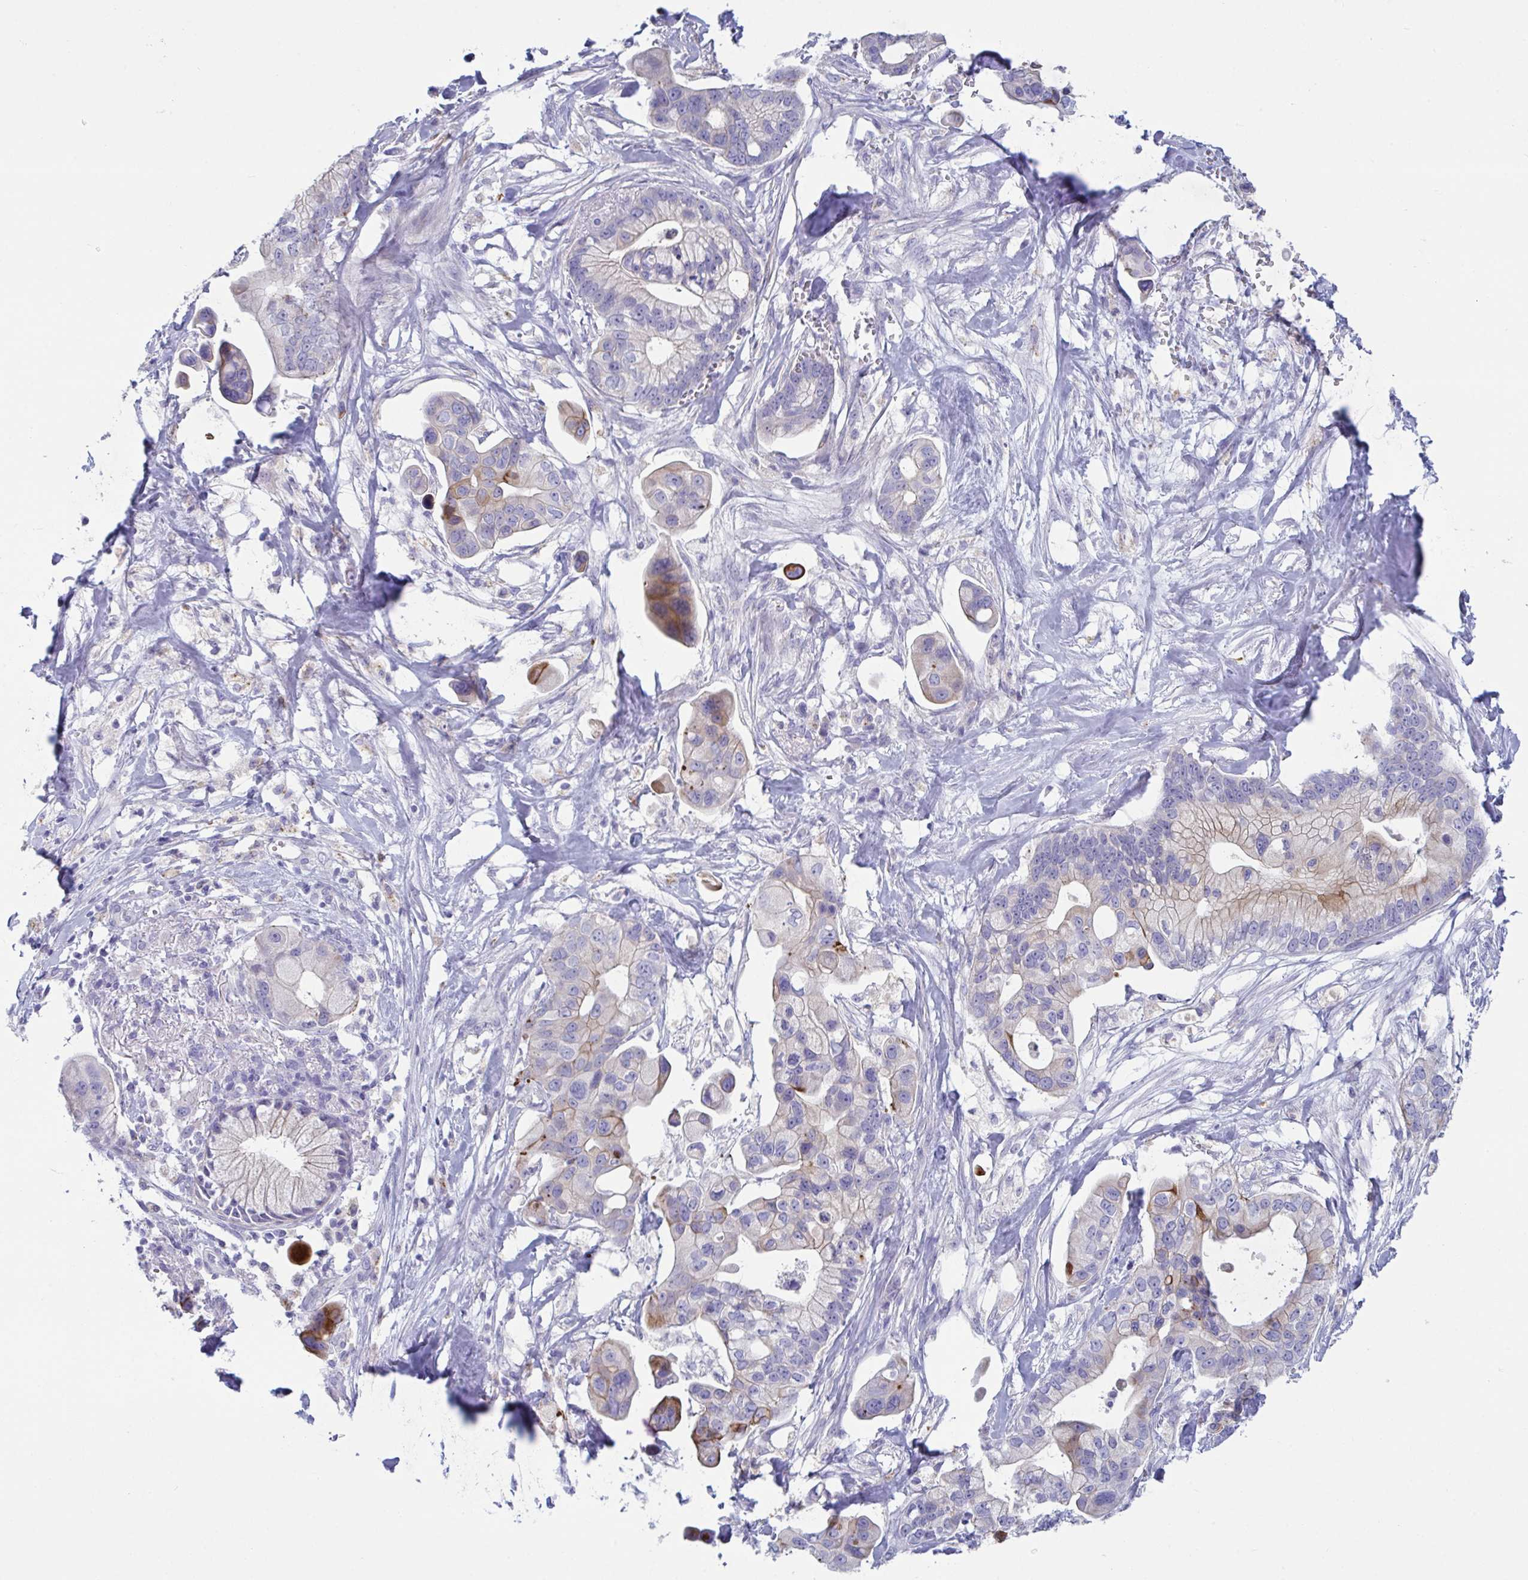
{"staining": {"intensity": "weak", "quantity": "<25%", "location": "cytoplasmic/membranous"}, "tissue": "pancreatic cancer", "cell_type": "Tumor cells", "image_type": "cancer", "snomed": [{"axis": "morphology", "description": "Adenocarcinoma, NOS"}, {"axis": "topography", "description": "Pancreas"}], "caption": "DAB immunohistochemical staining of pancreatic cancer displays no significant staining in tumor cells. (DAB IHC visualized using brightfield microscopy, high magnification).", "gene": "TAS2R38", "patient": {"sex": "male", "age": 68}}